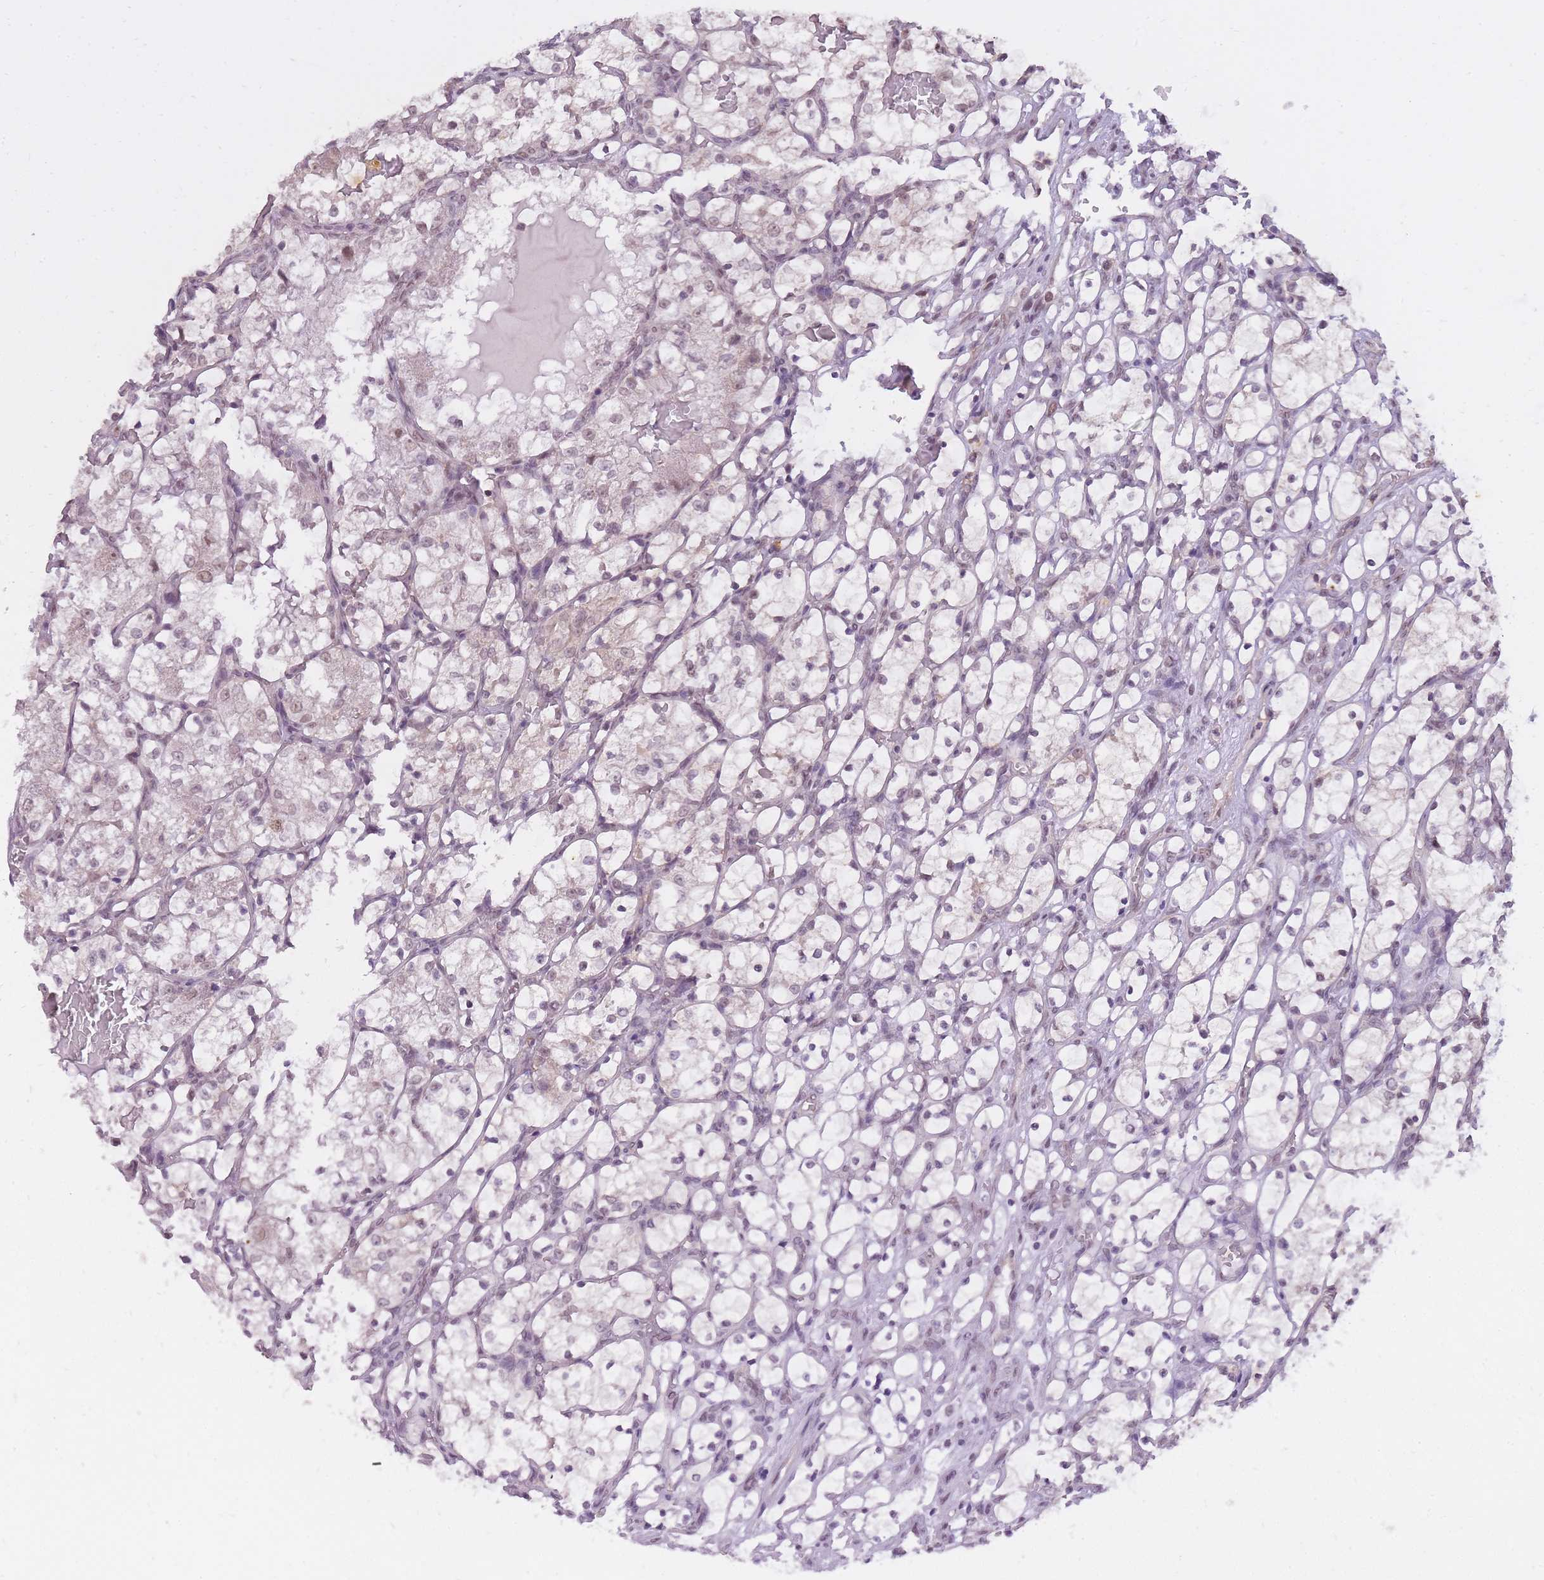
{"staining": {"intensity": "weak", "quantity": "25%-75%", "location": "nuclear"}, "tissue": "renal cancer", "cell_type": "Tumor cells", "image_type": "cancer", "snomed": [{"axis": "morphology", "description": "Adenocarcinoma, NOS"}, {"axis": "topography", "description": "Kidney"}], "caption": "Renal cancer (adenocarcinoma) stained for a protein displays weak nuclear positivity in tumor cells. (IHC, brightfield microscopy, high magnification).", "gene": "TIGD1", "patient": {"sex": "female", "age": 69}}